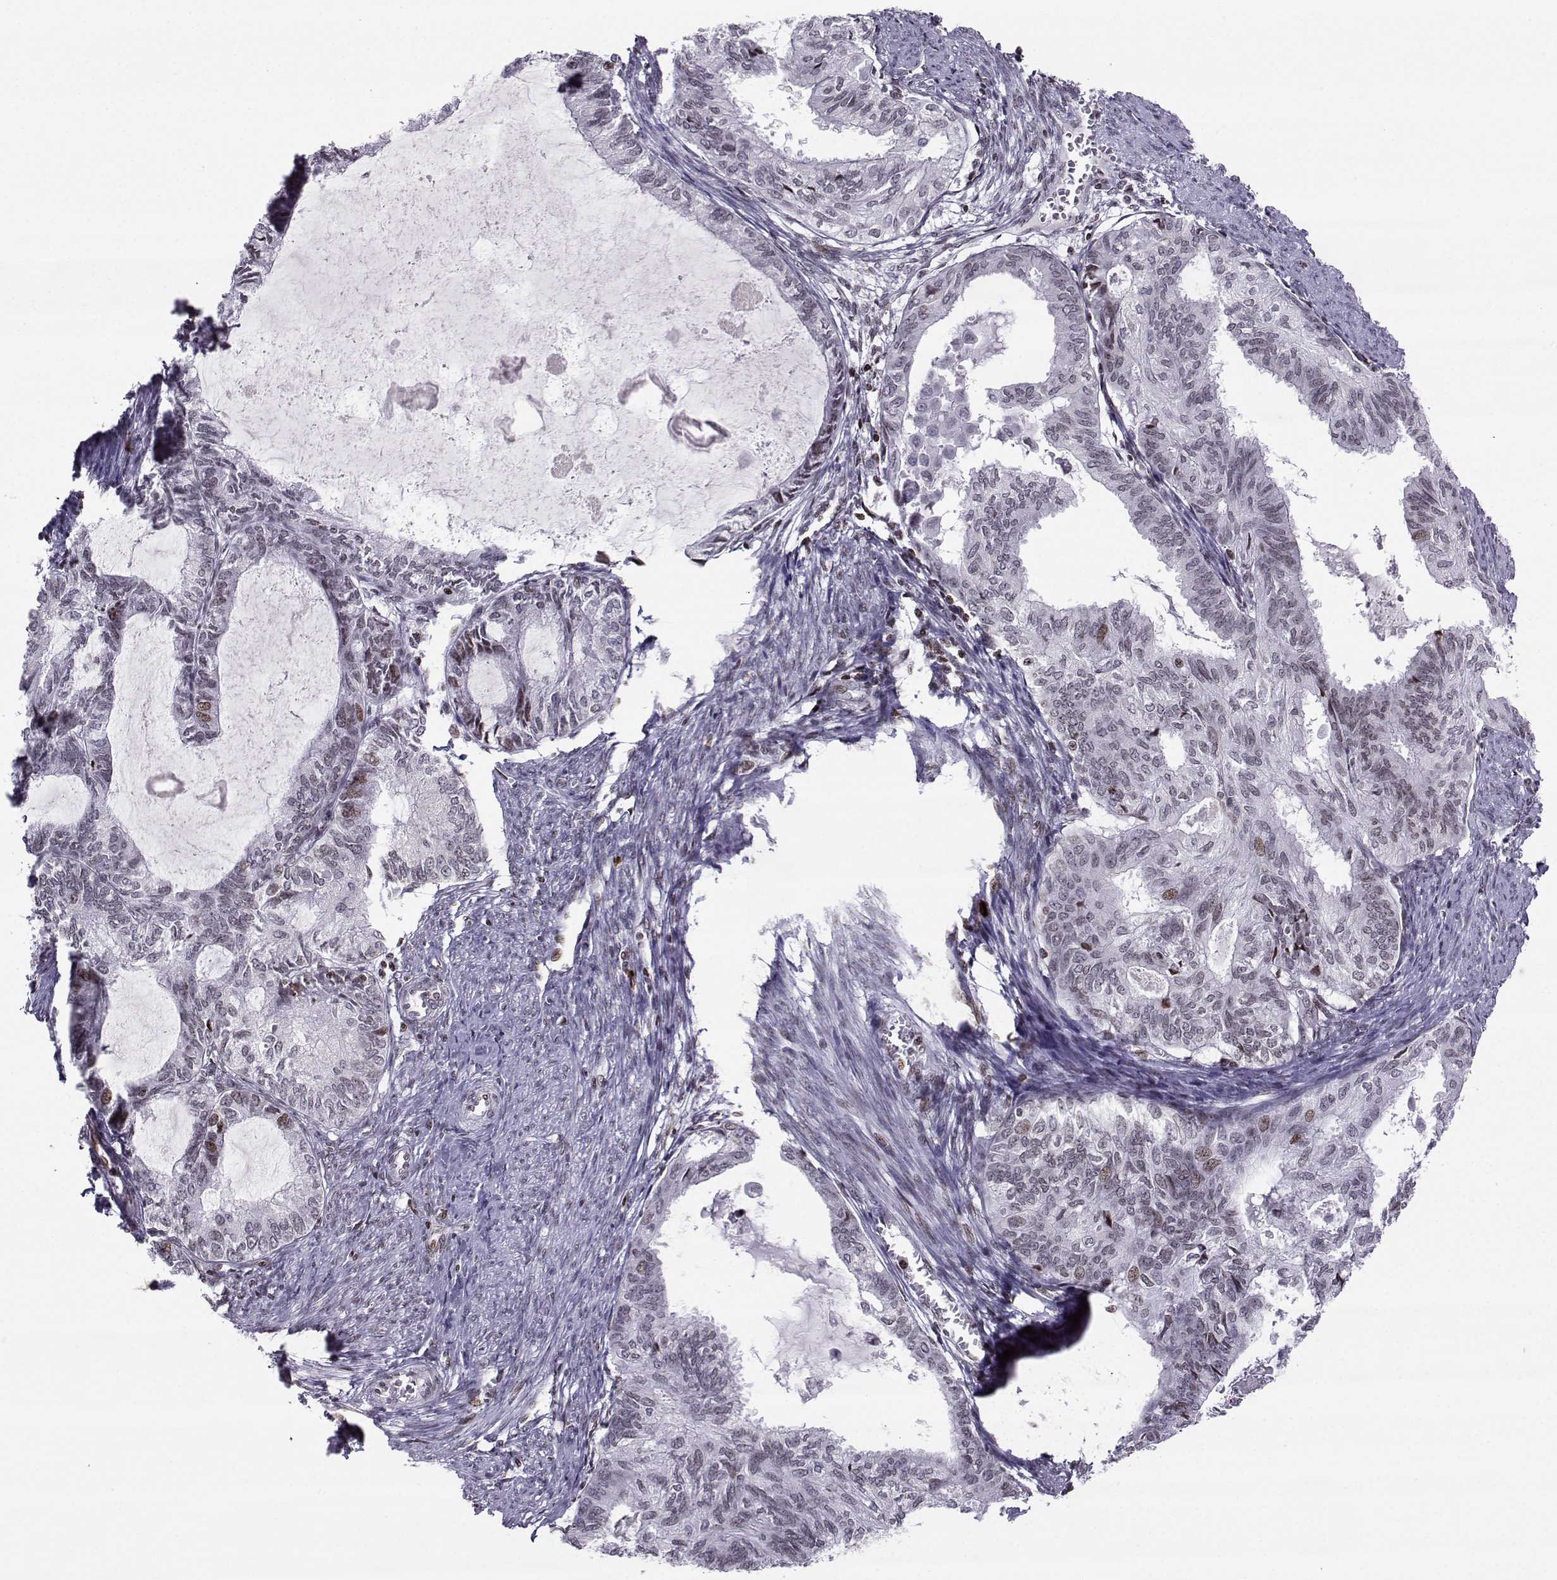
{"staining": {"intensity": "weak", "quantity": "<25%", "location": "nuclear"}, "tissue": "endometrial cancer", "cell_type": "Tumor cells", "image_type": "cancer", "snomed": [{"axis": "morphology", "description": "Adenocarcinoma, NOS"}, {"axis": "topography", "description": "Endometrium"}], "caption": "This is a image of IHC staining of endometrial cancer (adenocarcinoma), which shows no positivity in tumor cells.", "gene": "ZNF19", "patient": {"sex": "female", "age": 86}}